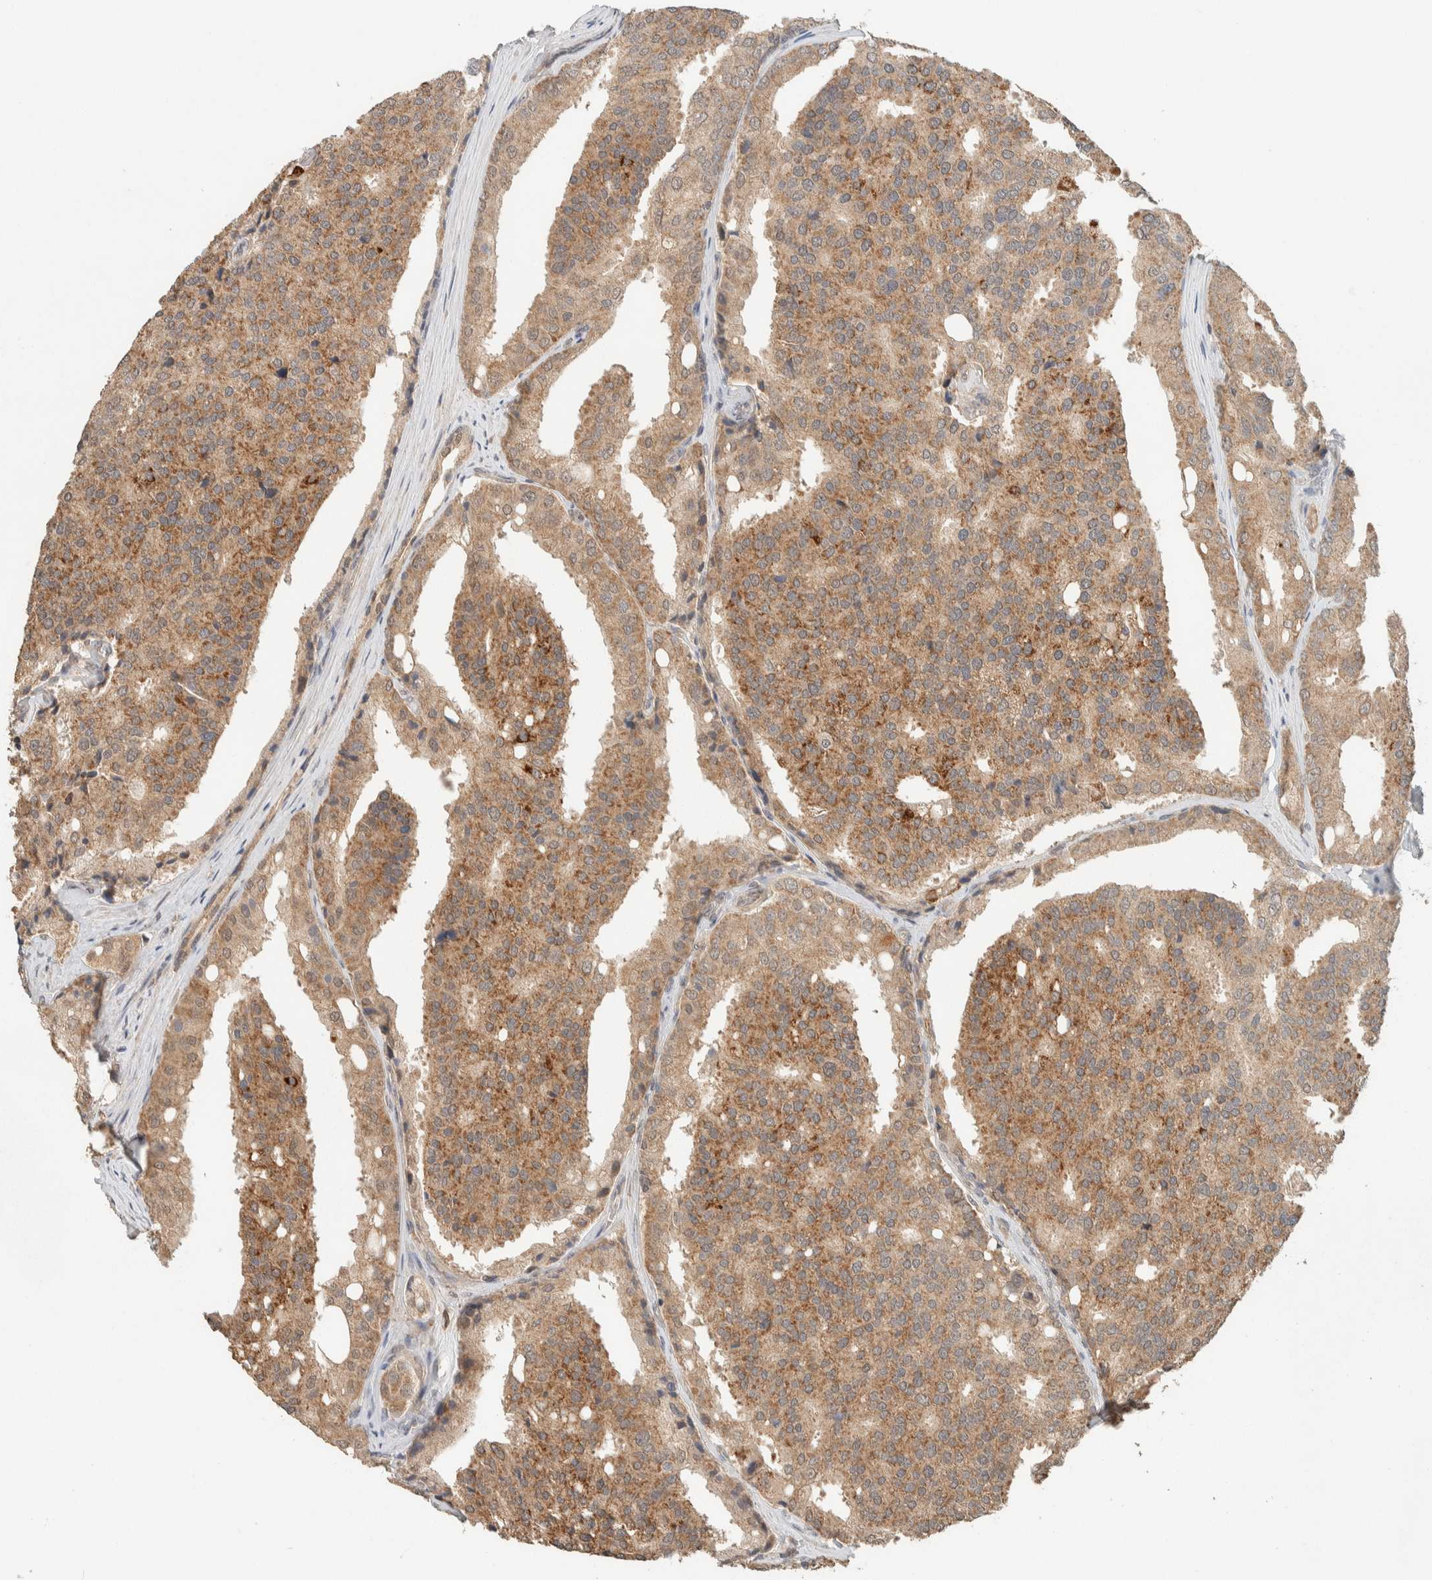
{"staining": {"intensity": "moderate", "quantity": ">75%", "location": "cytoplasmic/membranous"}, "tissue": "prostate cancer", "cell_type": "Tumor cells", "image_type": "cancer", "snomed": [{"axis": "morphology", "description": "Adenocarcinoma, High grade"}, {"axis": "topography", "description": "Prostate"}], "caption": "Tumor cells reveal medium levels of moderate cytoplasmic/membranous staining in about >75% of cells in human high-grade adenocarcinoma (prostate). The staining was performed using DAB (3,3'-diaminobenzidine), with brown indicating positive protein expression. Nuclei are stained blue with hematoxylin.", "gene": "ZNF567", "patient": {"sex": "male", "age": 50}}